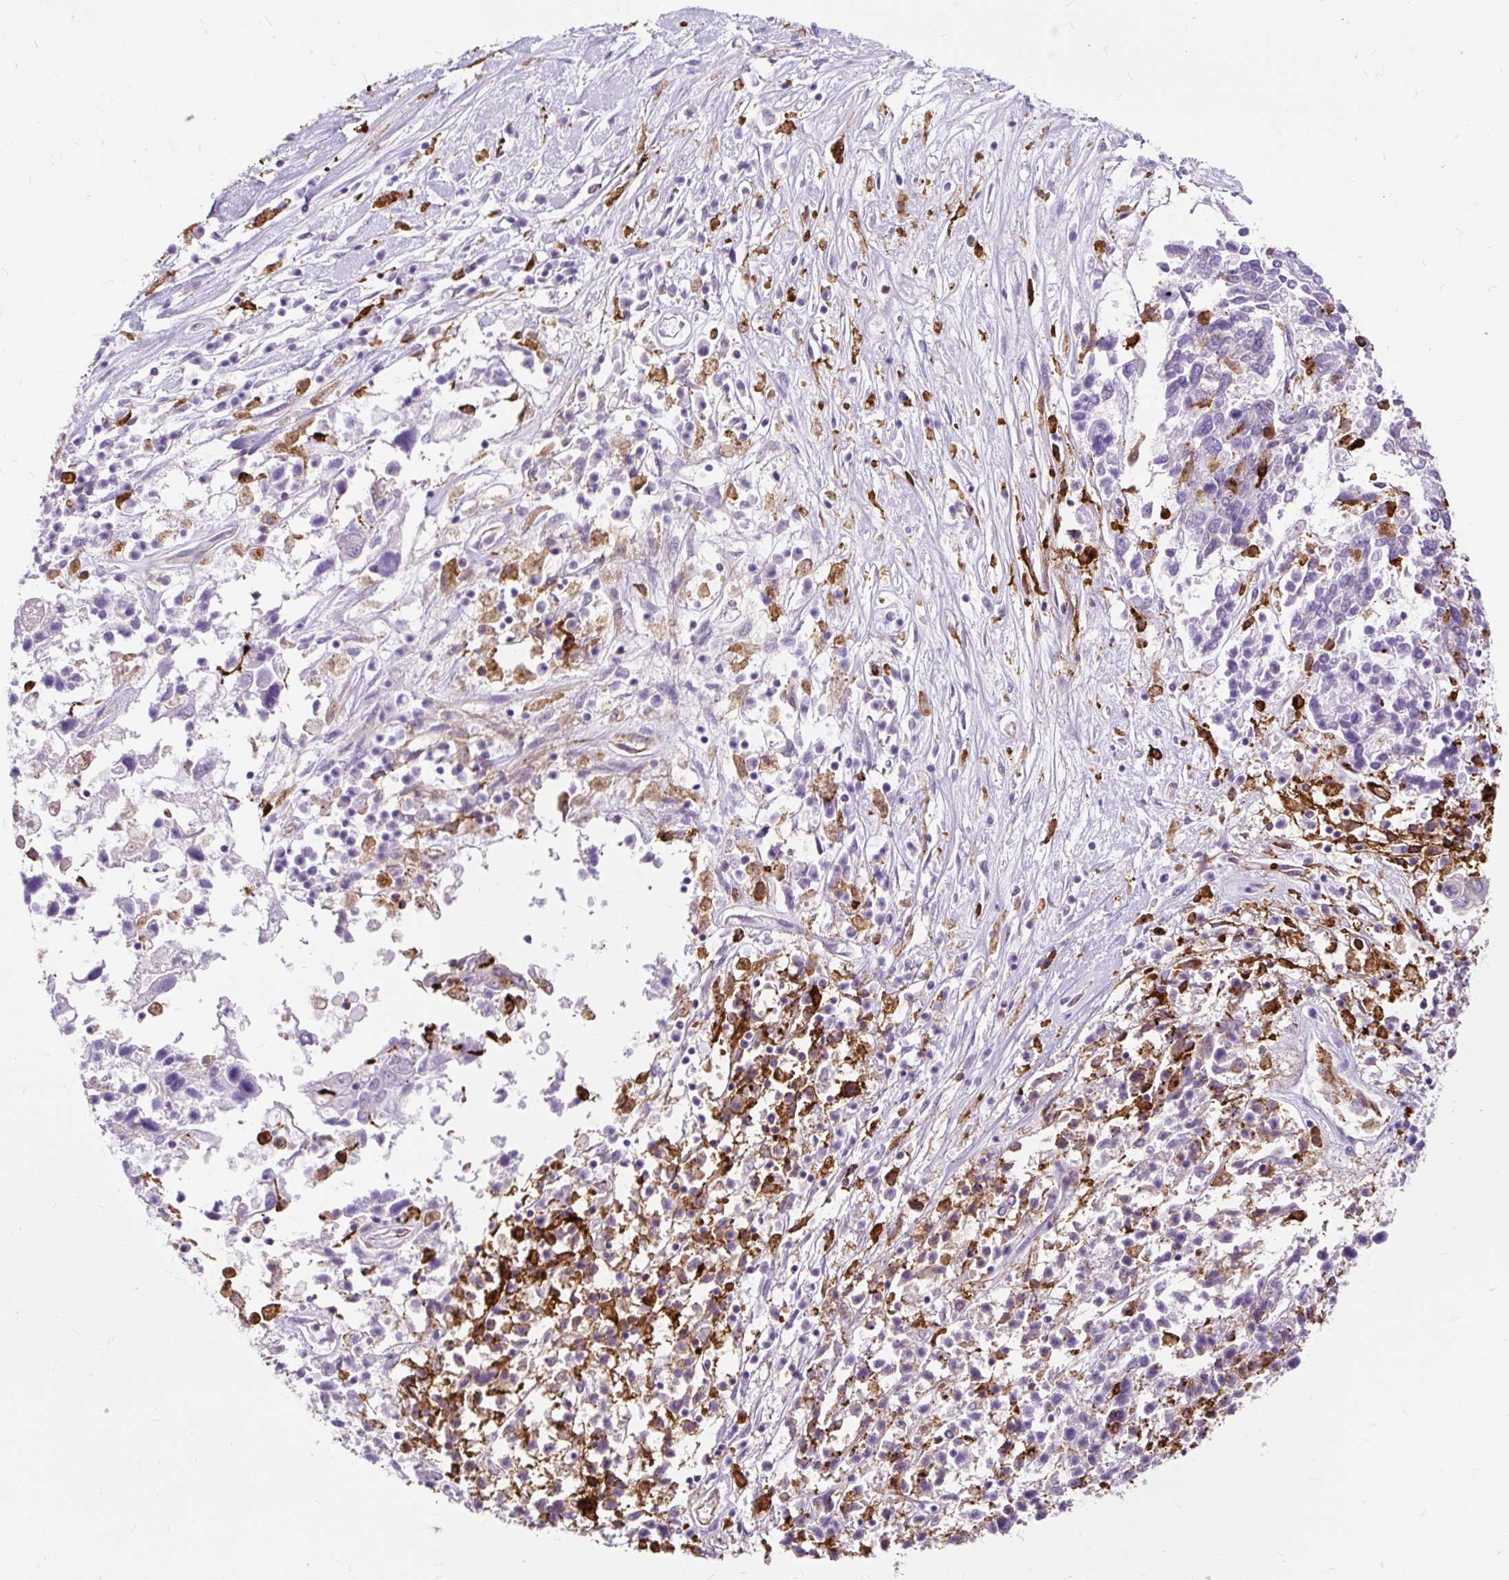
{"staining": {"intensity": "negative", "quantity": "none", "location": "none"}, "tissue": "ovarian cancer", "cell_type": "Tumor cells", "image_type": "cancer", "snomed": [{"axis": "morphology", "description": "Carcinoma, endometroid"}, {"axis": "topography", "description": "Ovary"}], "caption": "High magnification brightfield microscopy of endometroid carcinoma (ovarian) stained with DAB (brown) and counterstained with hematoxylin (blue): tumor cells show no significant positivity.", "gene": "HLA-DRA", "patient": {"sex": "female", "age": 62}}